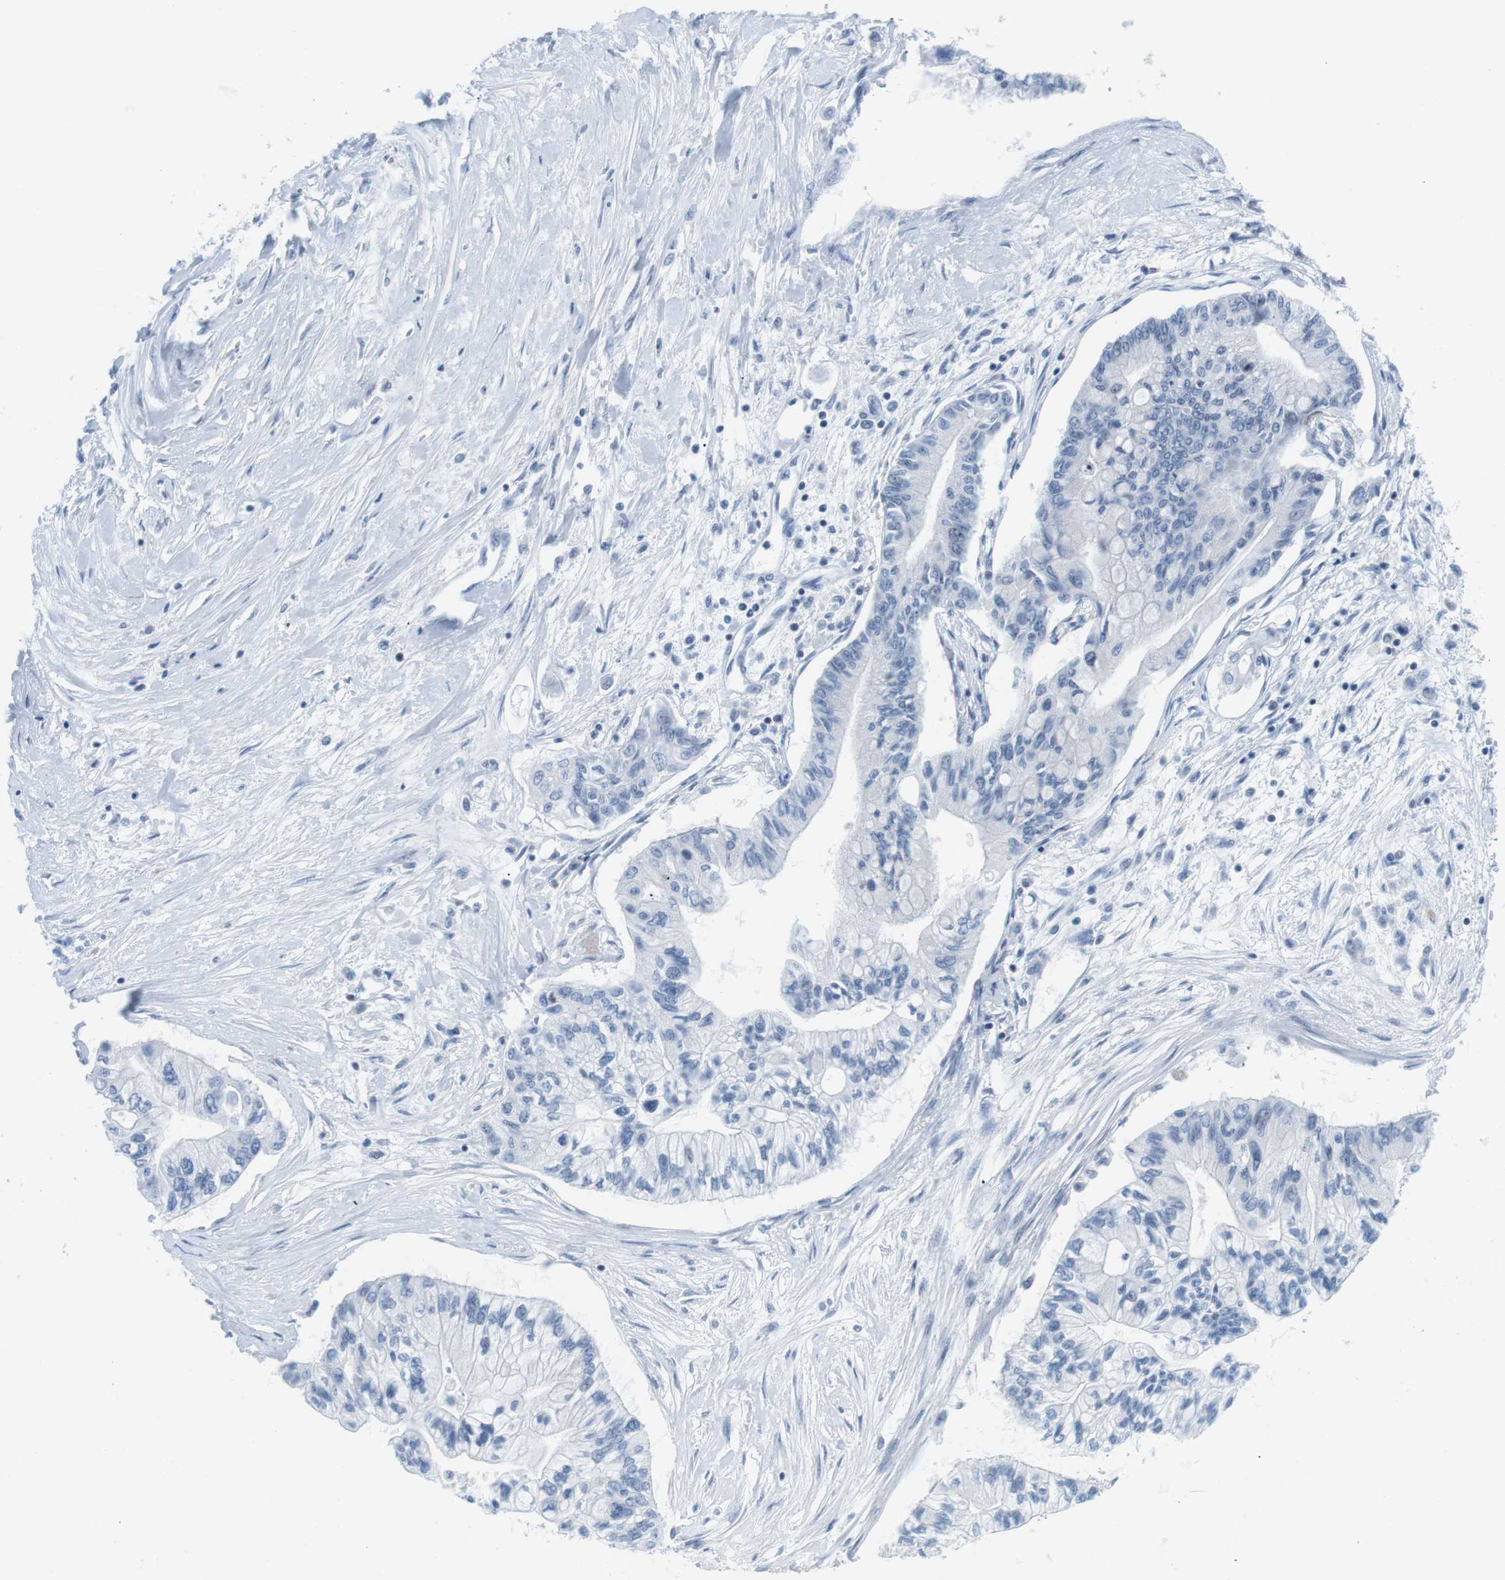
{"staining": {"intensity": "negative", "quantity": "none", "location": "none"}, "tissue": "pancreatic cancer", "cell_type": "Tumor cells", "image_type": "cancer", "snomed": [{"axis": "morphology", "description": "Adenocarcinoma, NOS"}, {"axis": "topography", "description": "Pancreas"}], "caption": "High magnification brightfield microscopy of pancreatic adenocarcinoma stained with DAB (brown) and counterstained with hematoxylin (blue): tumor cells show no significant staining. (DAB IHC, high magnification).", "gene": "E2F2", "patient": {"sex": "female", "age": 77}}